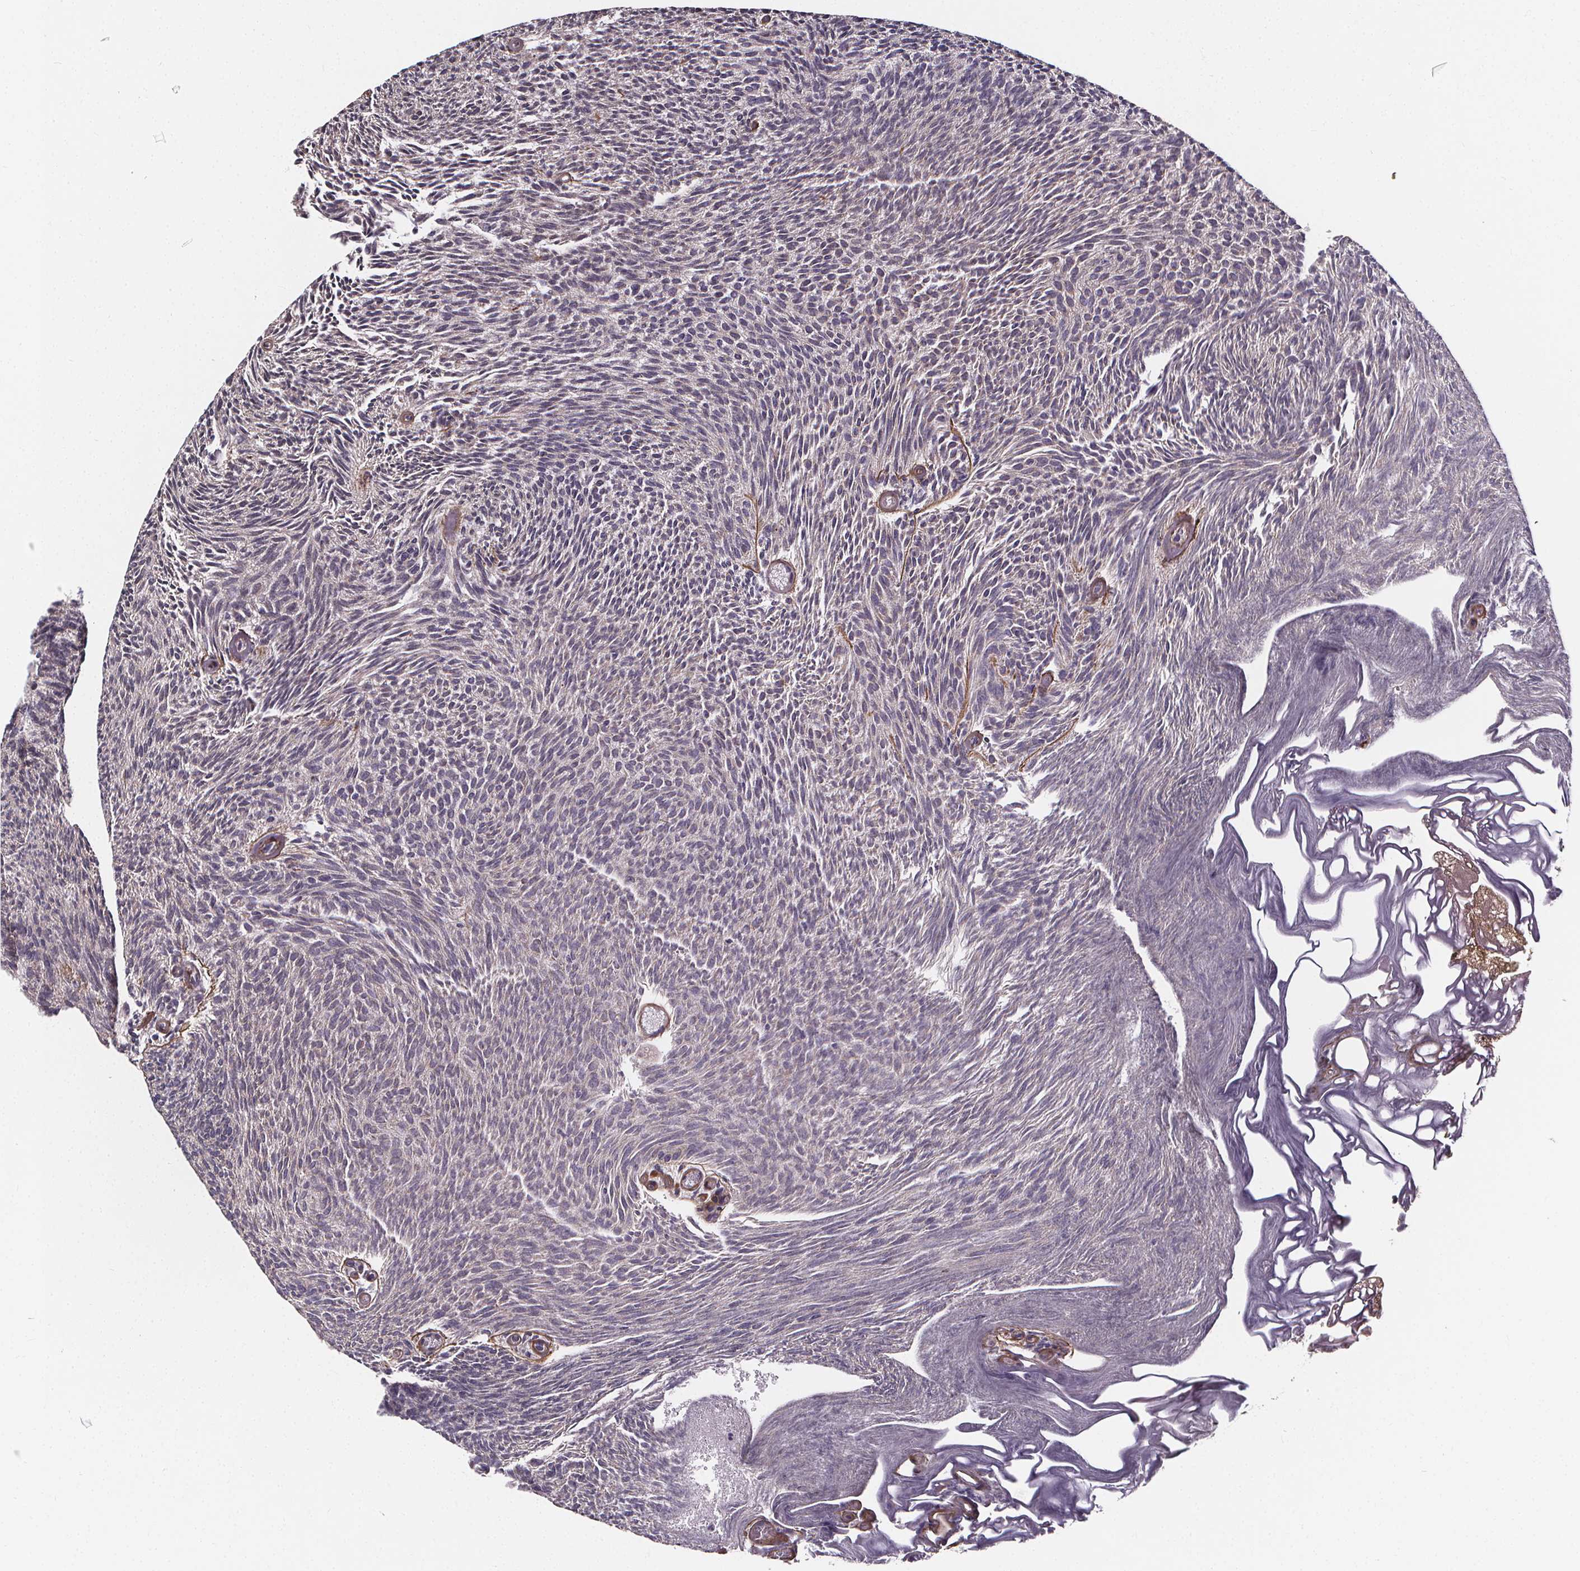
{"staining": {"intensity": "weak", "quantity": "<25%", "location": "nuclear"}, "tissue": "urothelial cancer", "cell_type": "Tumor cells", "image_type": "cancer", "snomed": [{"axis": "morphology", "description": "Urothelial carcinoma, Low grade"}, {"axis": "topography", "description": "Urinary bladder"}], "caption": "This image is of urothelial cancer stained with IHC to label a protein in brown with the nuclei are counter-stained blue. There is no expression in tumor cells.", "gene": "DDIT3", "patient": {"sex": "male", "age": 77}}